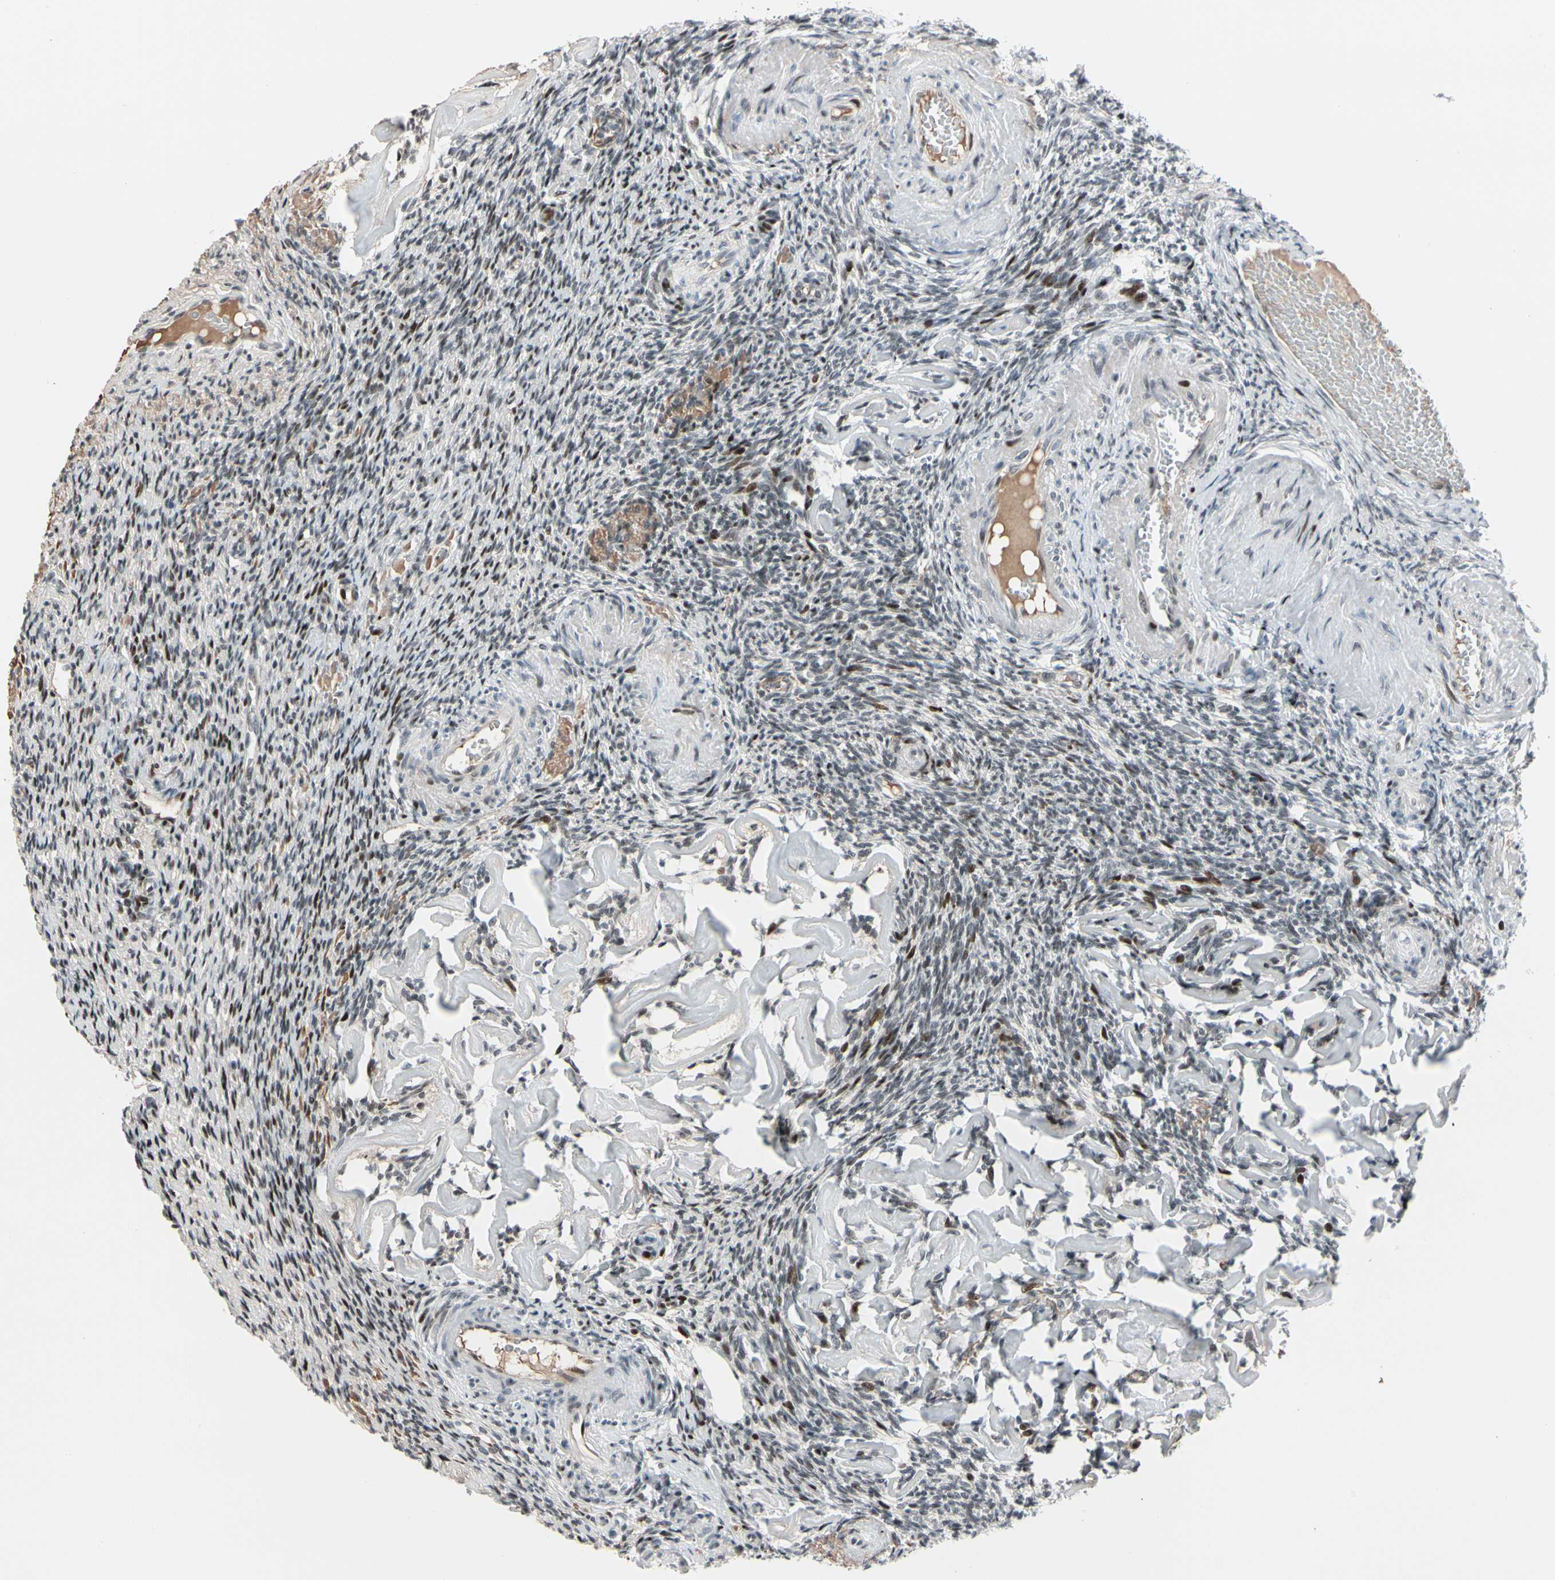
{"staining": {"intensity": "moderate", "quantity": ">75%", "location": "nuclear"}, "tissue": "ovary", "cell_type": "Follicle cells", "image_type": "normal", "snomed": [{"axis": "morphology", "description": "Normal tissue, NOS"}, {"axis": "topography", "description": "Ovary"}], "caption": "An immunohistochemistry (IHC) photomicrograph of unremarkable tissue is shown. Protein staining in brown labels moderate nuclear positivity in ovary within follicle cells. (Stains: DAB in brown, nuclei in blue, Microscopy: brightfield microscopy at high magnification).", "gene": "FOXO3", "patient": {"sex": "female", "age": 60}}